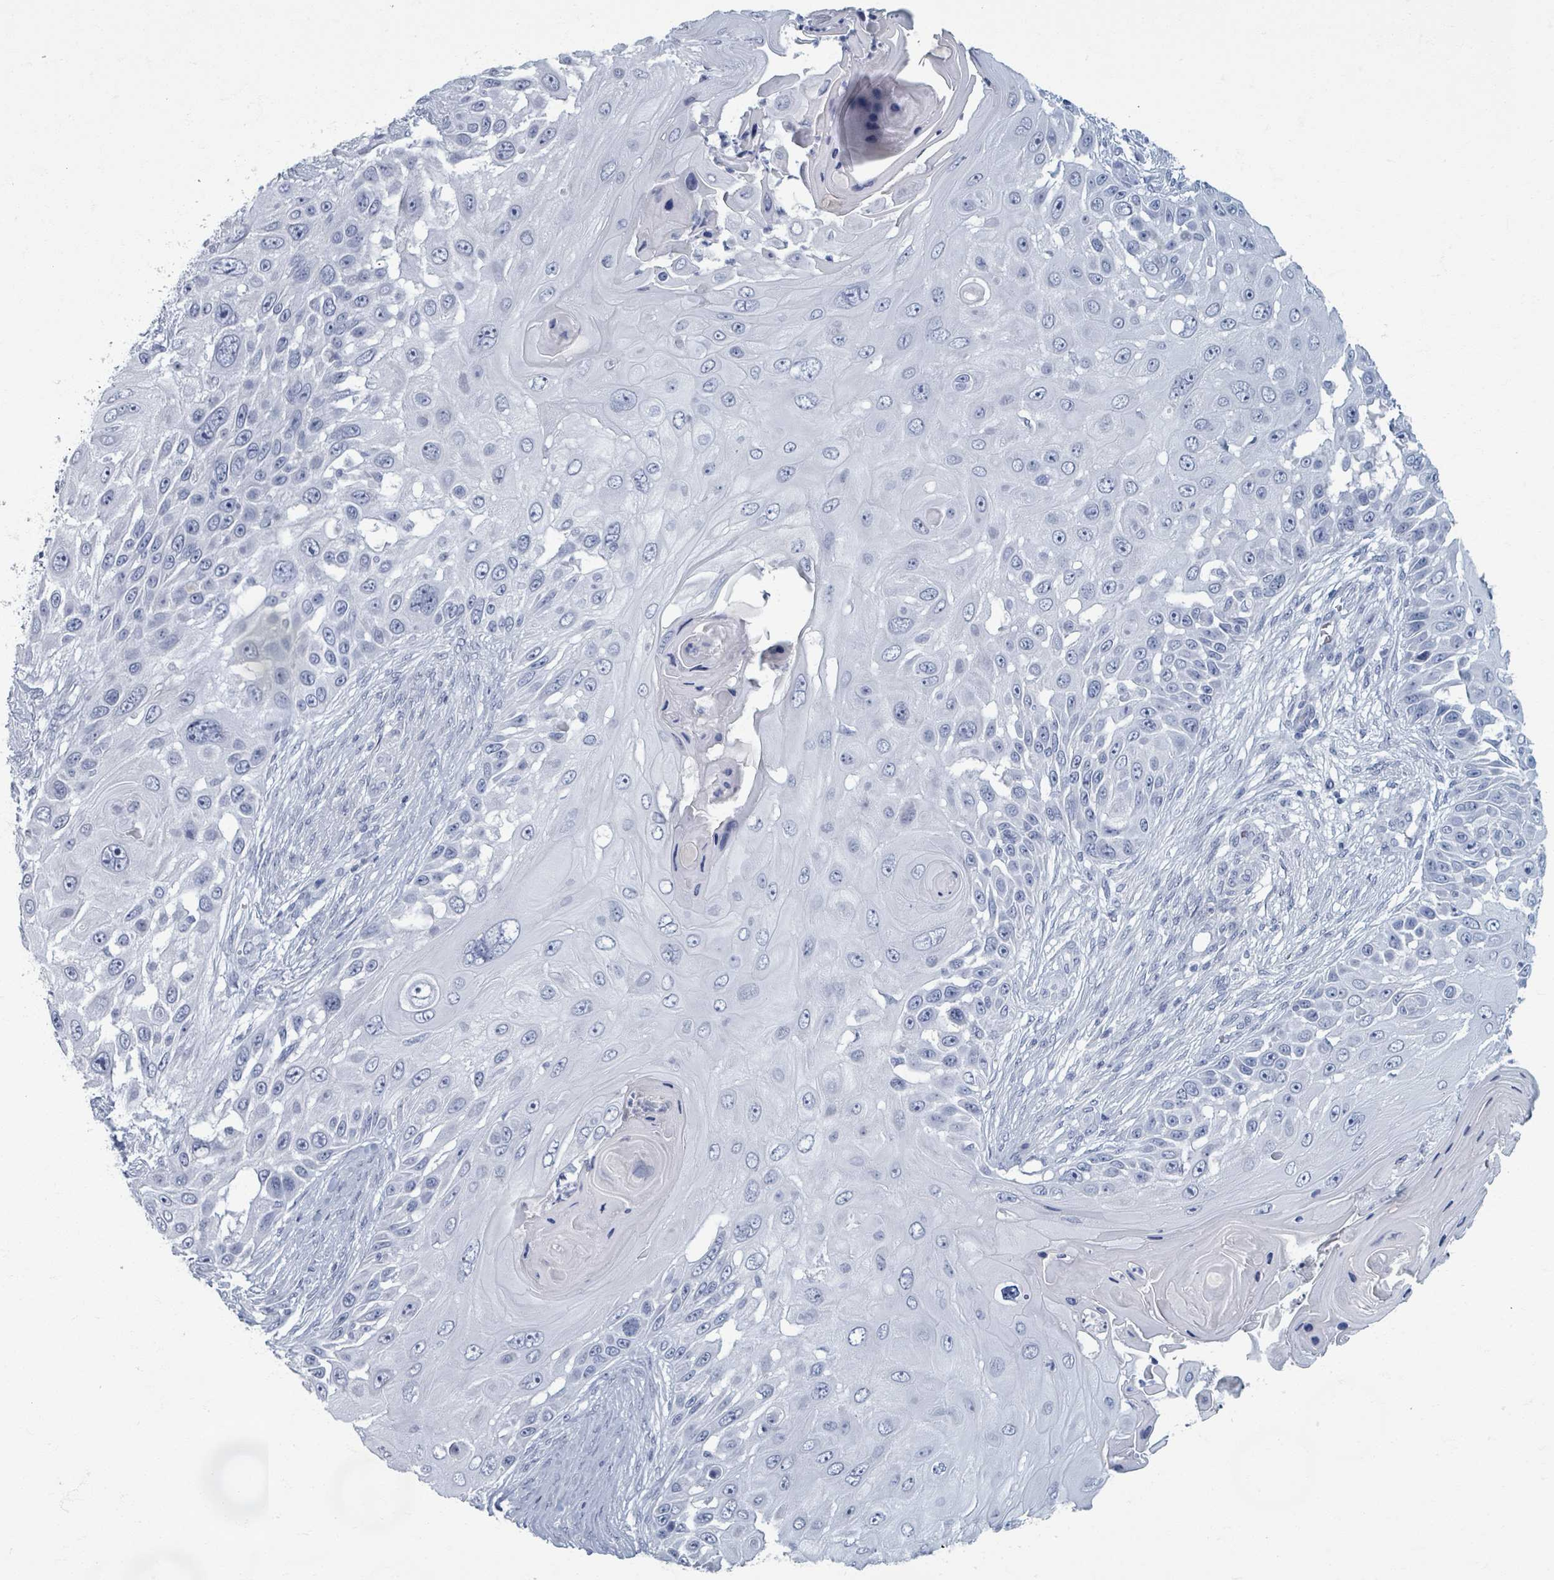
{"staining": {"intensity": "negative", "quantity": "none", "location": "none"}, "tissue": "skin cancer", "cell_type": "Tumor cells", "image_type": "cancer", "snomed": [{"axis": "morphology", "description": "Squamous cell carcinoma, NOS"}, {"axis": "topography", "description": "Skin"}], "caption": "Immunohistochemical staining of skin cancer (squamous cell carcinoma) exhibits no significant positivity in tumor cells.", "gene": "TAS2R1", "patient": {"sex": "female", "age": 44}}